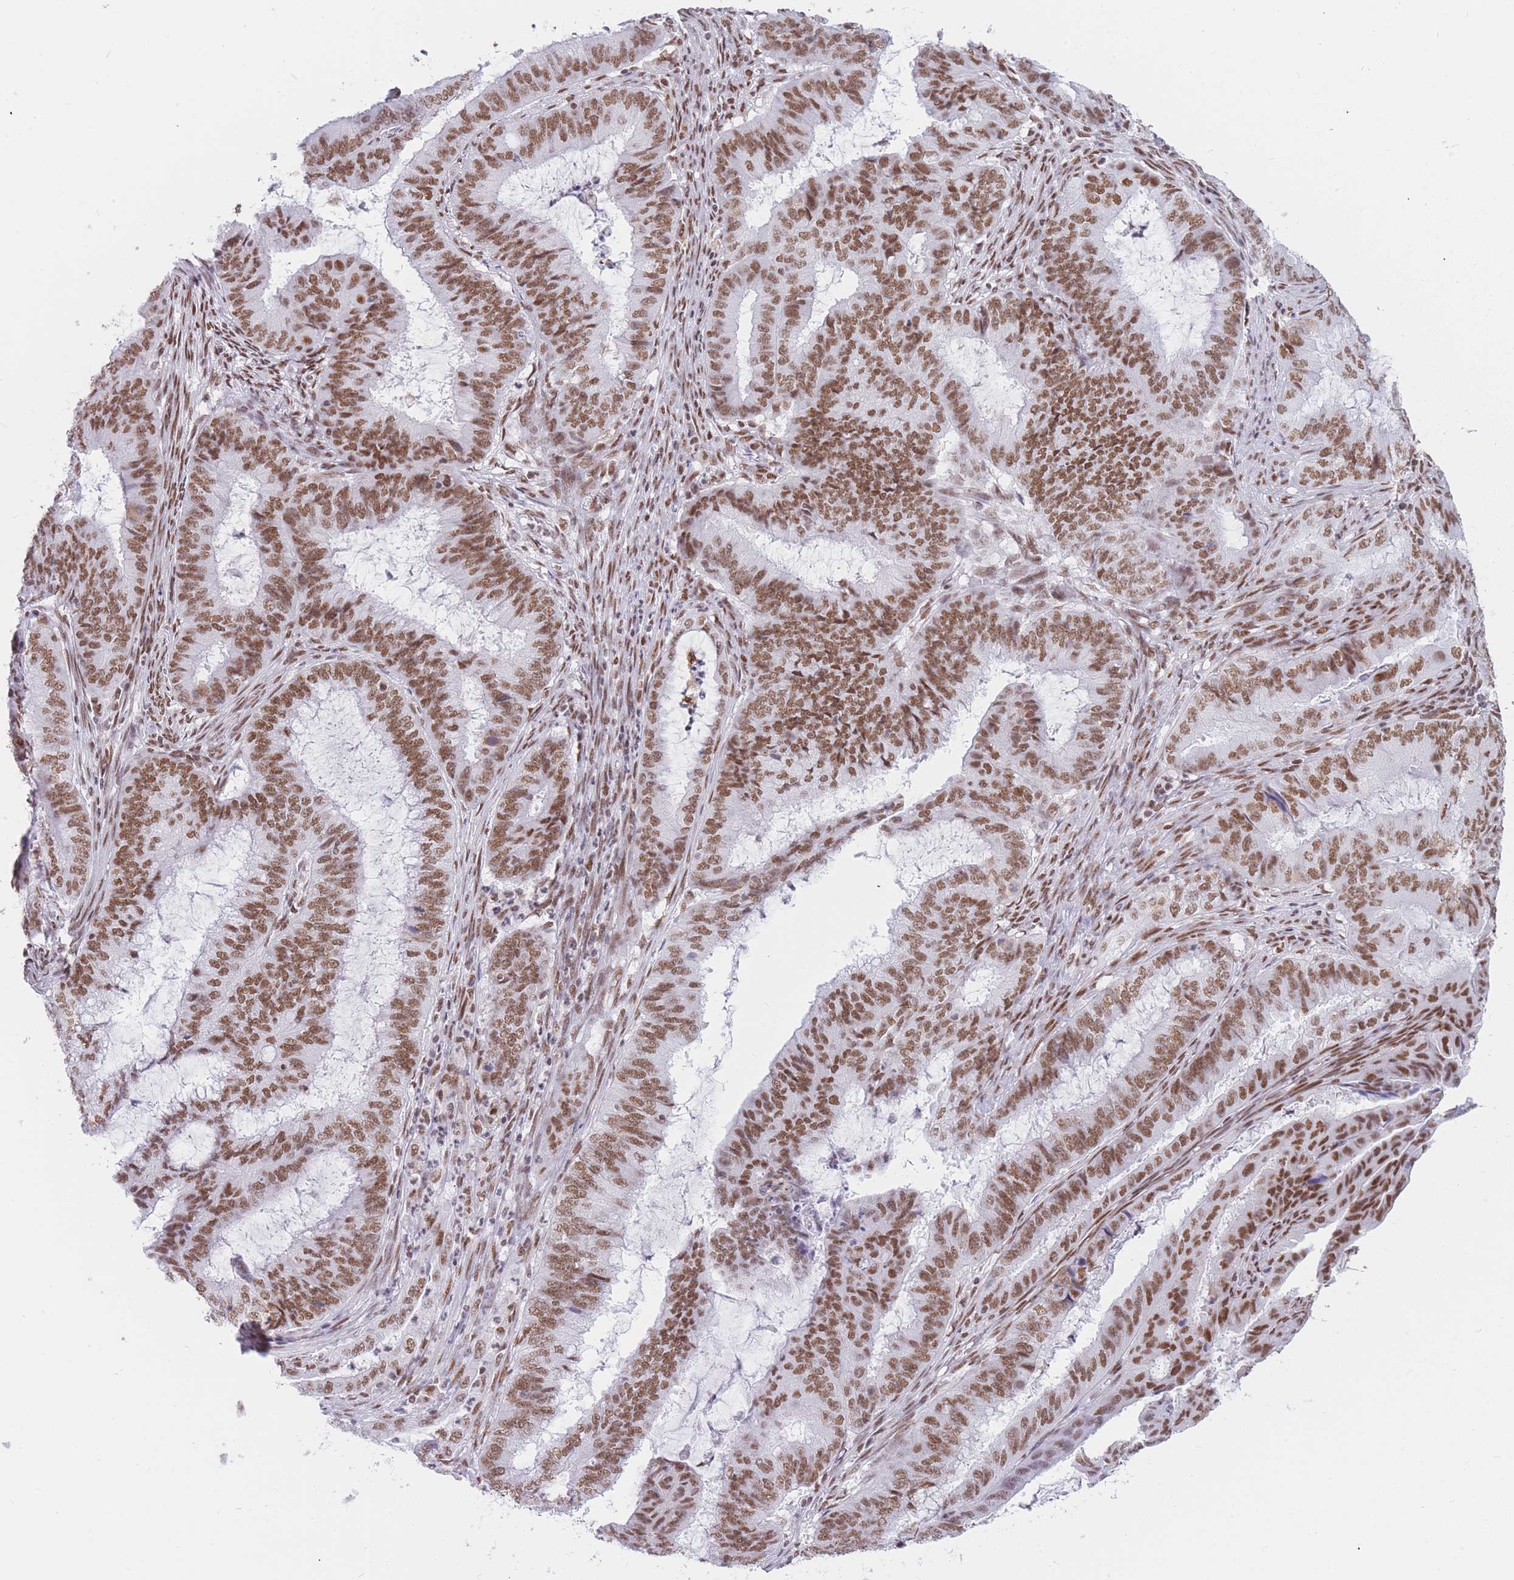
{"staining": {"intensity": "moderate", "quantity": ">75%", "location": "nuclear"}, "tissue": "endometrial cancer", "cell_type": "Tumor cells", "image_type": "cancer", "snomed": [{"axis": "morphology", "description": "Adenocarcinoma, NOS"}, {"axis": "topography", "description": "Endometrium"}], "caption": "Protein expression analysis of human endometrial cancer (adenocarcinoma) reveals moderate nuclear expression in approximately >75% of tumor cells.", "gene": "HNRNPUL1", "patient": {"sex": "female", "age": 51}}